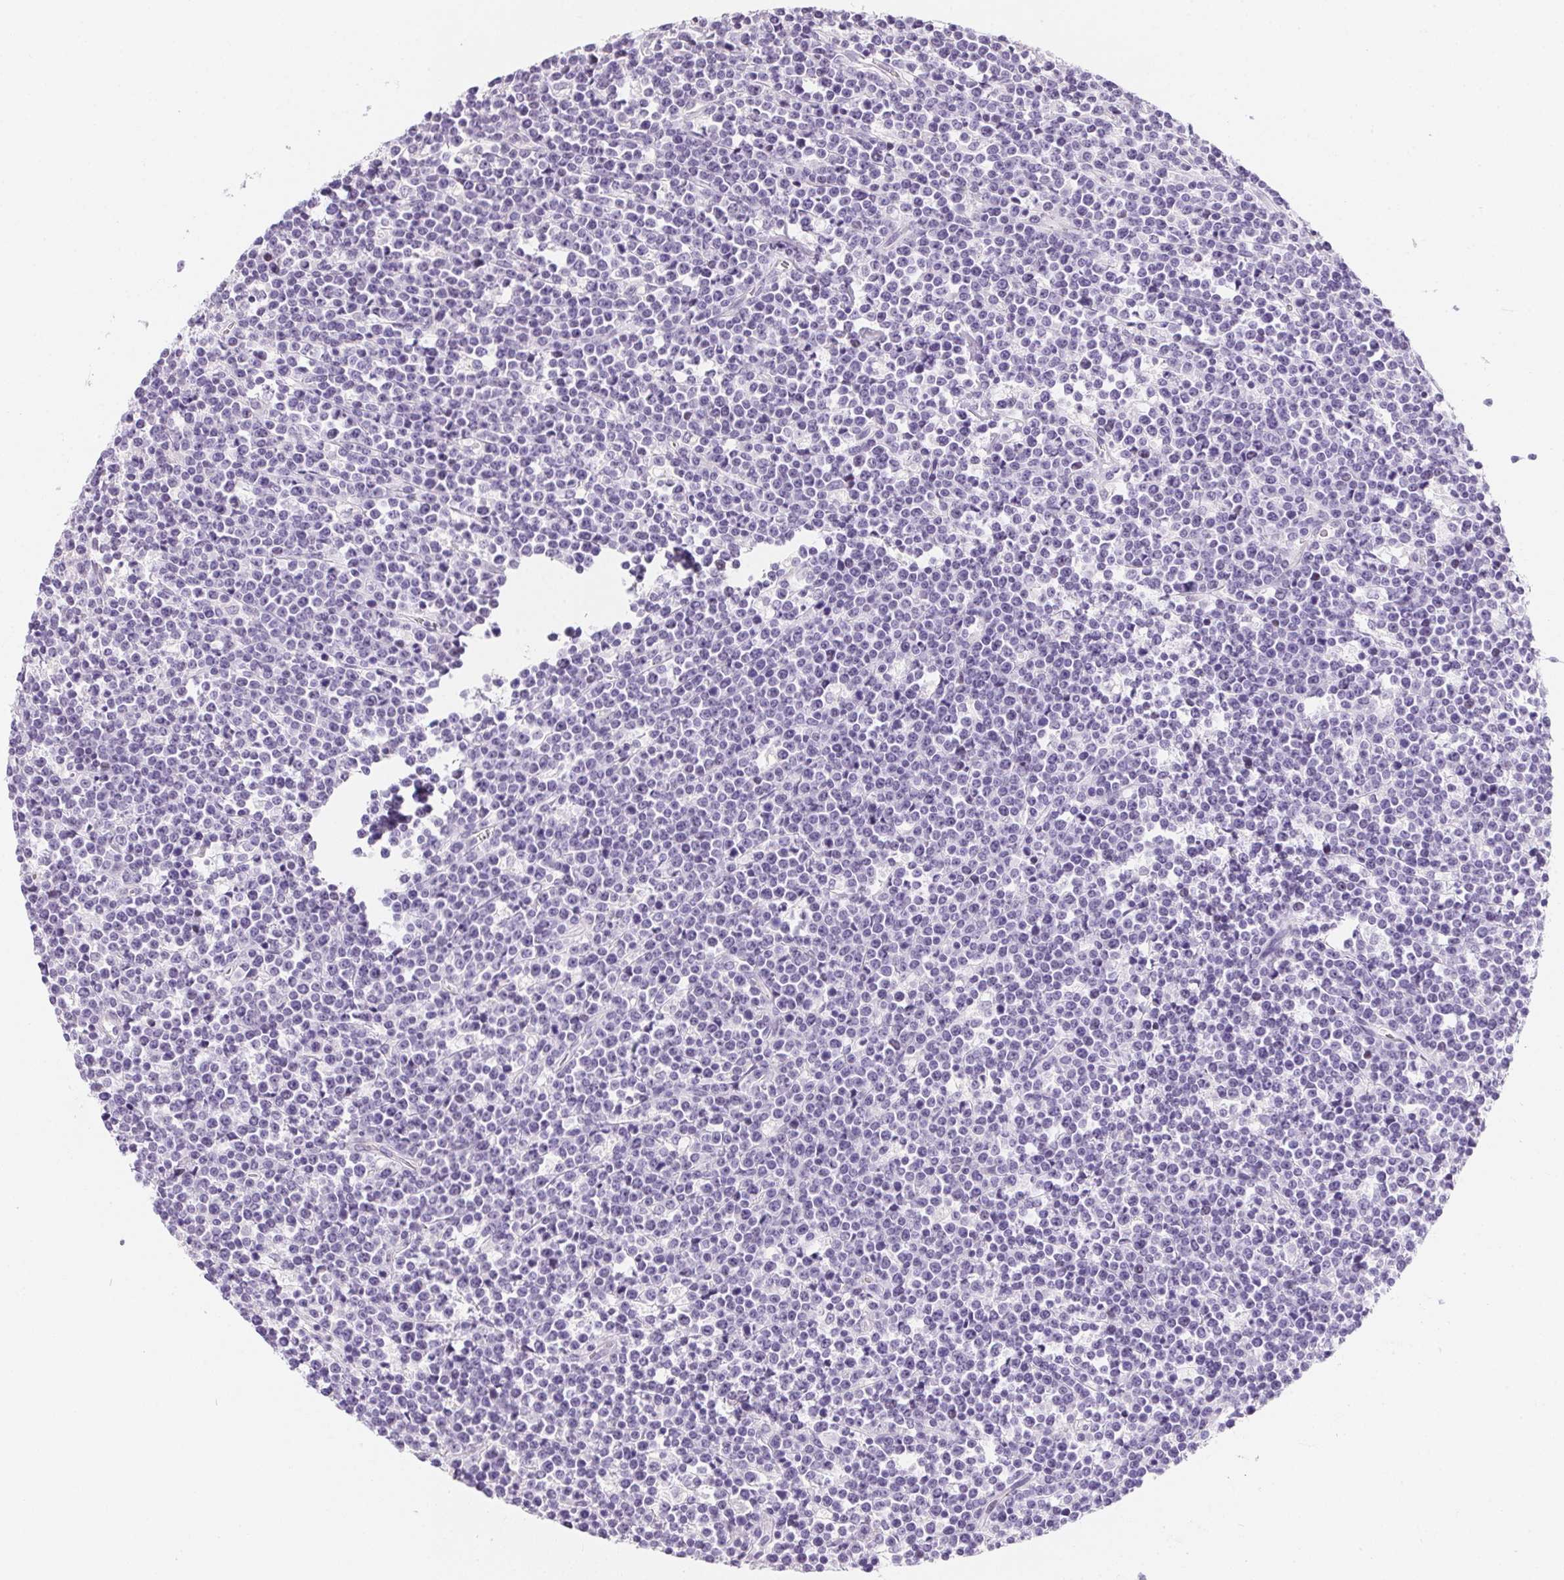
{"staining": {"intensity": "negative", "quantity": "none", "location": "none"}, "tissue": "lymphoma", "cell_type": "Tumor cells", "image_type": "cancer", "snomed": [{"axis": "morphology", "description": "Malignant lymphoma, non-Hodgkin's type, High grade"}, {"axis": "topography", "description": "Ovary"}], "caption": "This histopathology image is of malignant lymphoma, non-Hodgkin's type (high-grade) stained with immunohistochemistry (IHC) to label a protein in brown with the nuclei are counter-stained blue. There is no staining in tumor cells. (Immunohistochemistry (ihc), brightfield microscopy, high magnification).", "gene": "AQP5", "patient": {"sex": "female", "age": 56}}